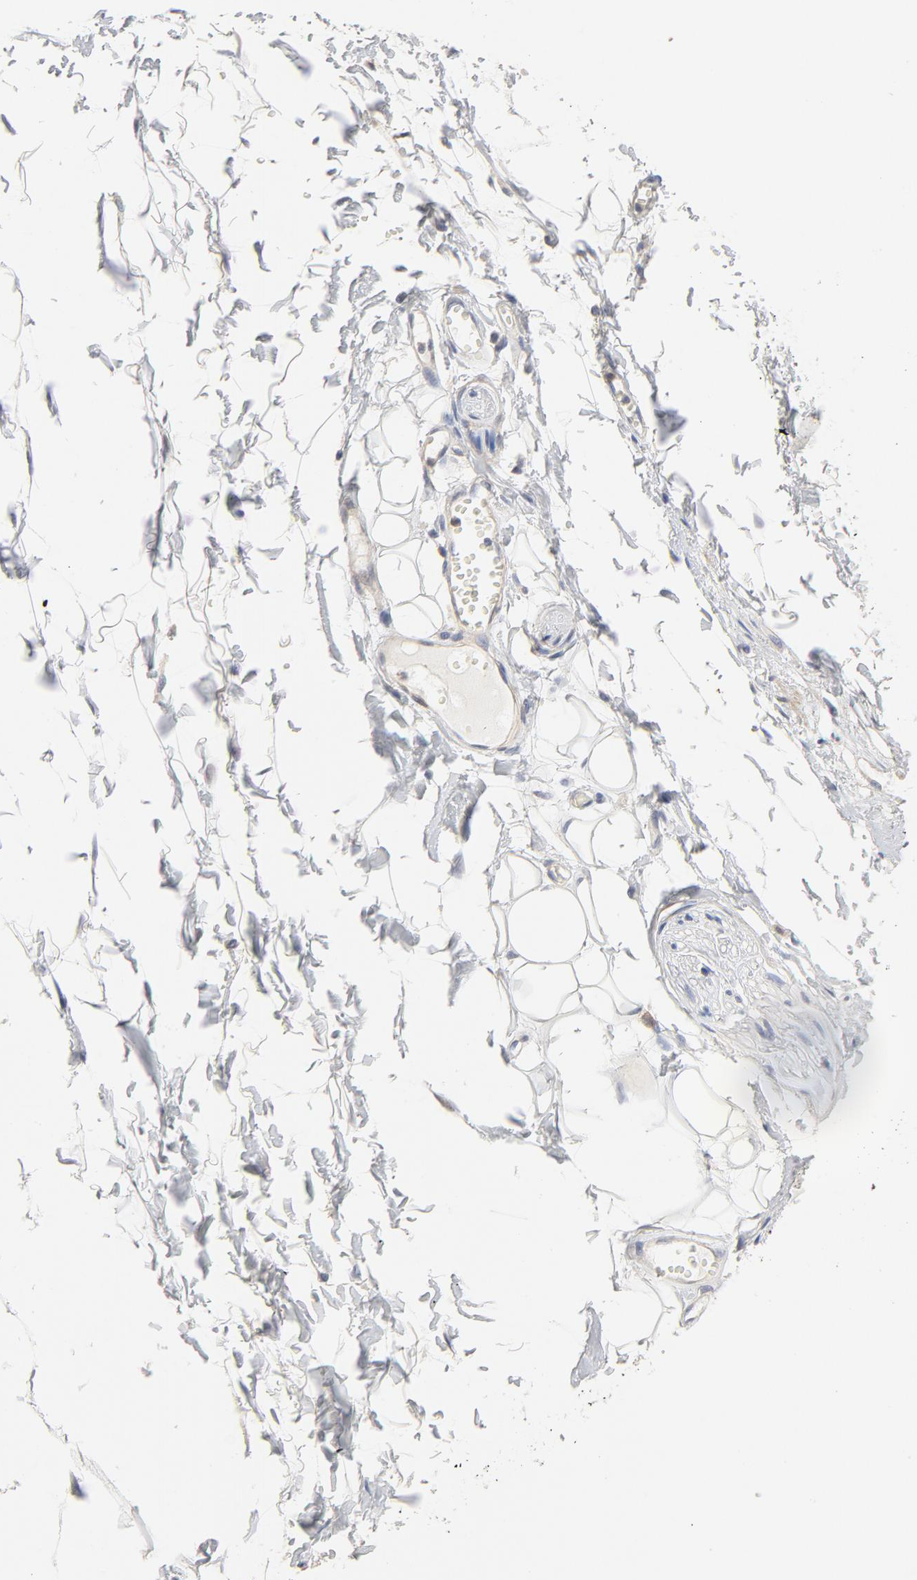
{"staining": {"intensity": "negative", "quantity": "none", "location": "none"}, "tissue": "adipose tissue", "cell_type": "Adipocytes", "image_type": "normal", "snomed": [{"axis": "morphology", "description": "Normal tissue, NOS"}, {"axis": "morphology", "description": "Inflammation, NOS"}, {"axis": "topography", "description": "Vascular tissue"}, {"axis": "topography", "description": "Salivary gland"}], "caption": "DAB immunohistochemical staining of benign human adipose tissue demonstrates no significant positivity in adipocytes. Nuclei are stained in blue.", "gene": "ROCK1", "patient": {"sex": "female", "age": 75}}